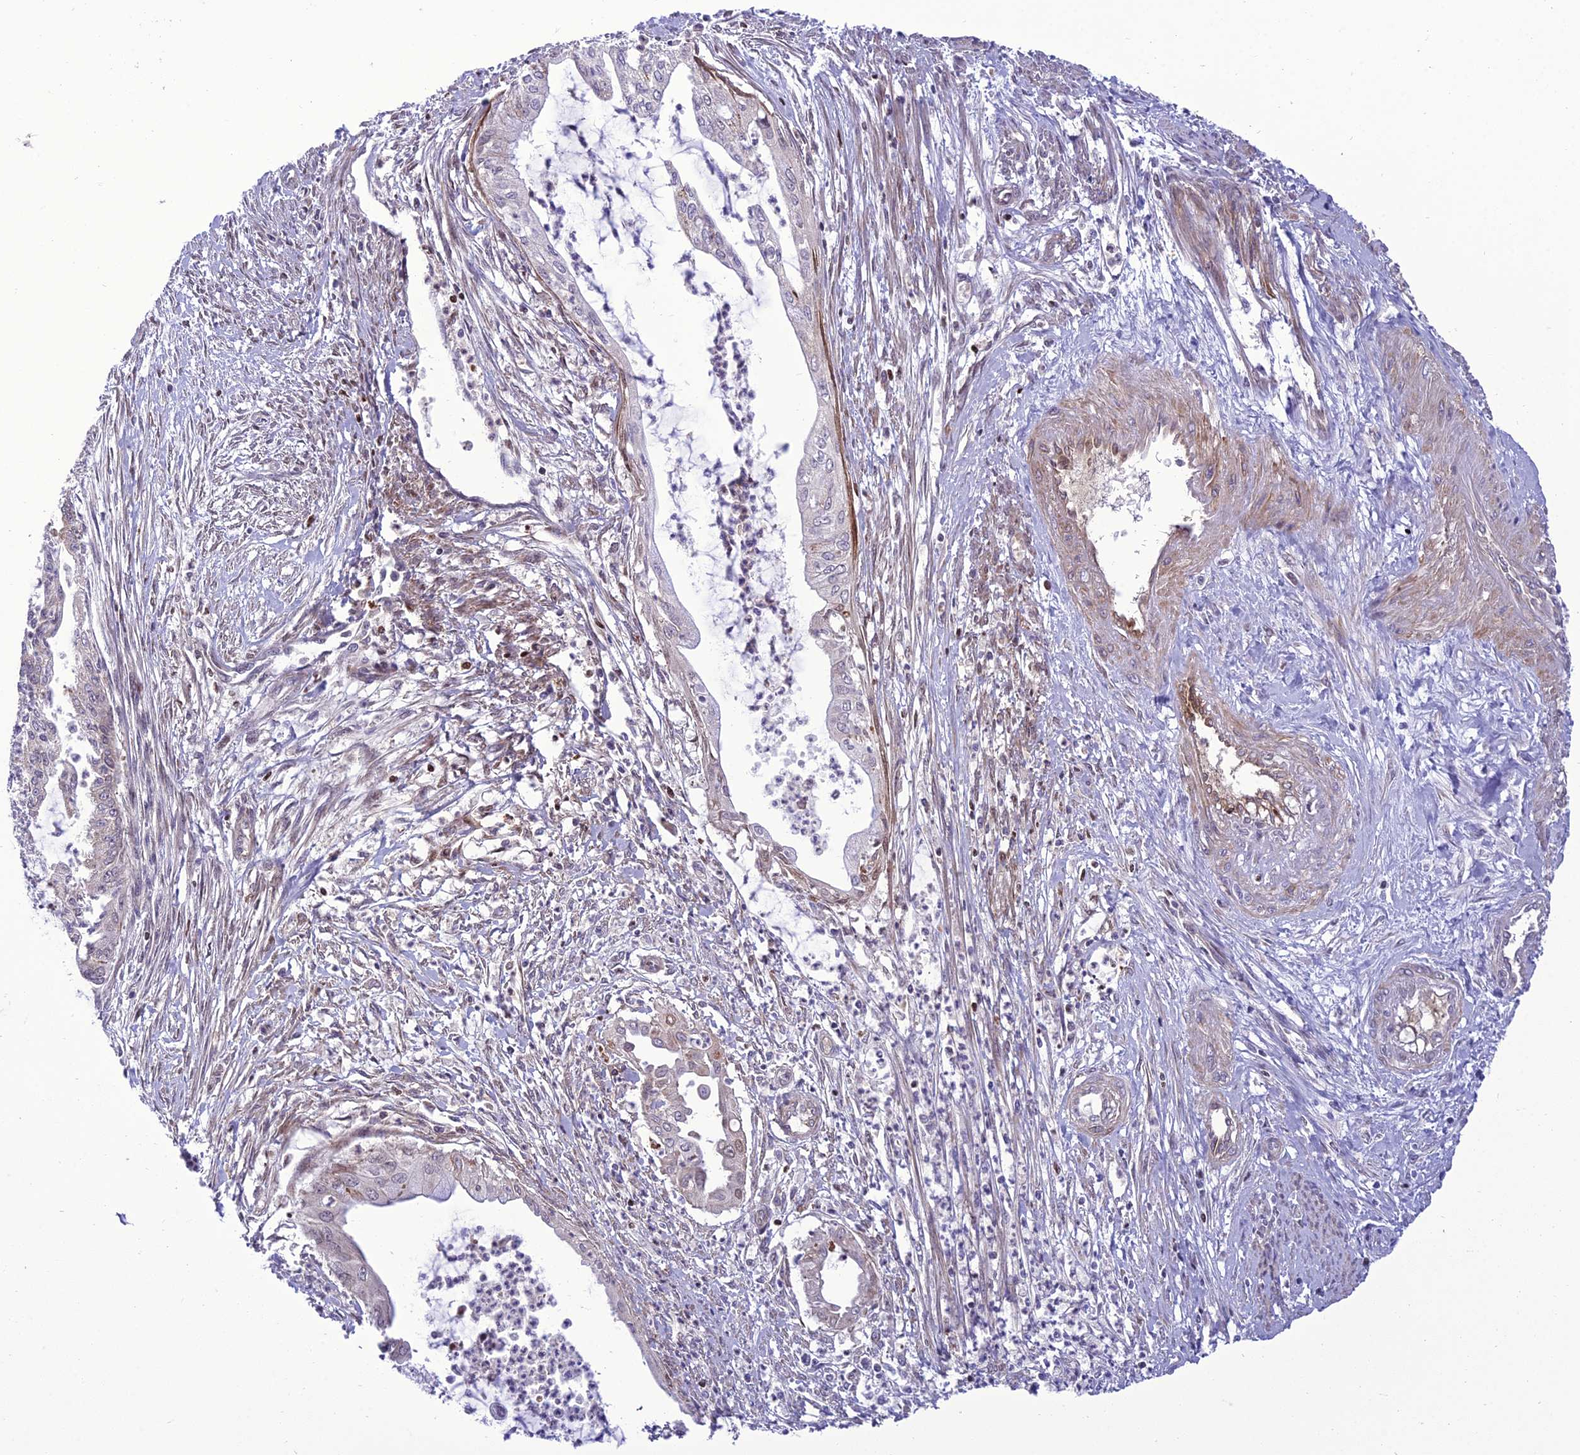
{"staining": {"intensity": "negative", "quantity": "none", "location": "none"}, "tissue": "endometrial cancer", "cell_type": "Tumor cells", "image_type": "cancer", "snomed": [{"axis": "morphology", "description": "Adenocarcinoma, NOS"}, {"axis": "topography", "description": "Endometrium"}], "caption": "A high-resolution photomicrograph shows IHC staining of endometrial cancer, which demonstrates no significant positivity in tumor cells.", "gene": "GAB4", "patient": {"sex": "female", "age": 73}}